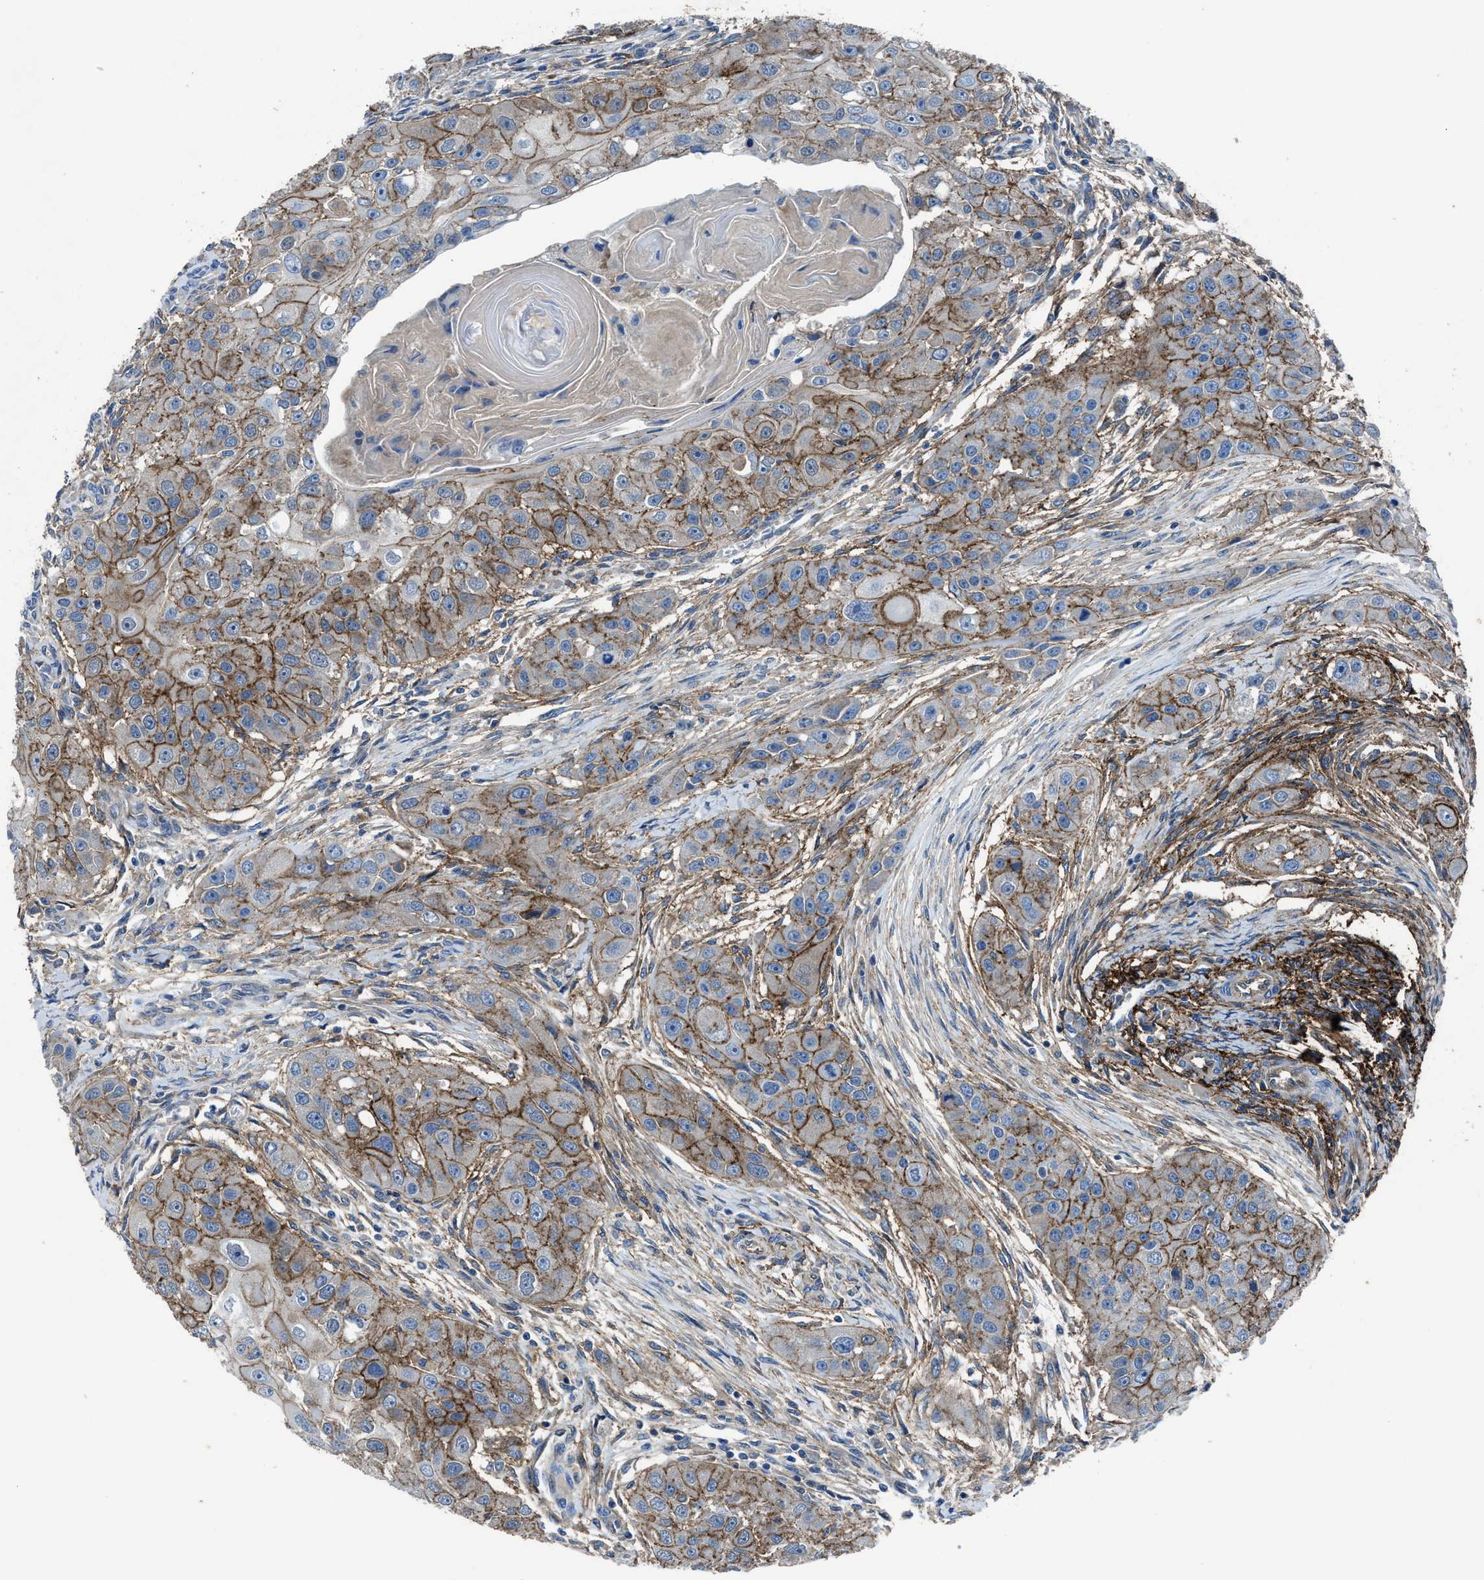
{"staining": {"intensity": "moderate", "quantity": ">75%", "location": "cytoplasmic/membranous"}, "tissue": "head and neck cancer", "cell_type": "Tumor cells", "image_type": "cancer", "snomed": [{"axis": "morphology", "description": "Normal tissue, NOS"}, {"axis": "morphology", "description": "Squamous cell carcinoma, NOS"}, {"axis": "topography", "description": "Skeletal muscle"}, {"axis": "topography", "description": "Head-Neck"}], "caption": "Immunohistochemistry micrograph of human head and neck squamous cell carcinoma stained for a protein (brown), which displays medium levels of moderate cytoplasmic/membranous staining in about >75% of tumor cells.", "gene": "PTGFRN", "patient": {"sex": "male", "age": 51}}